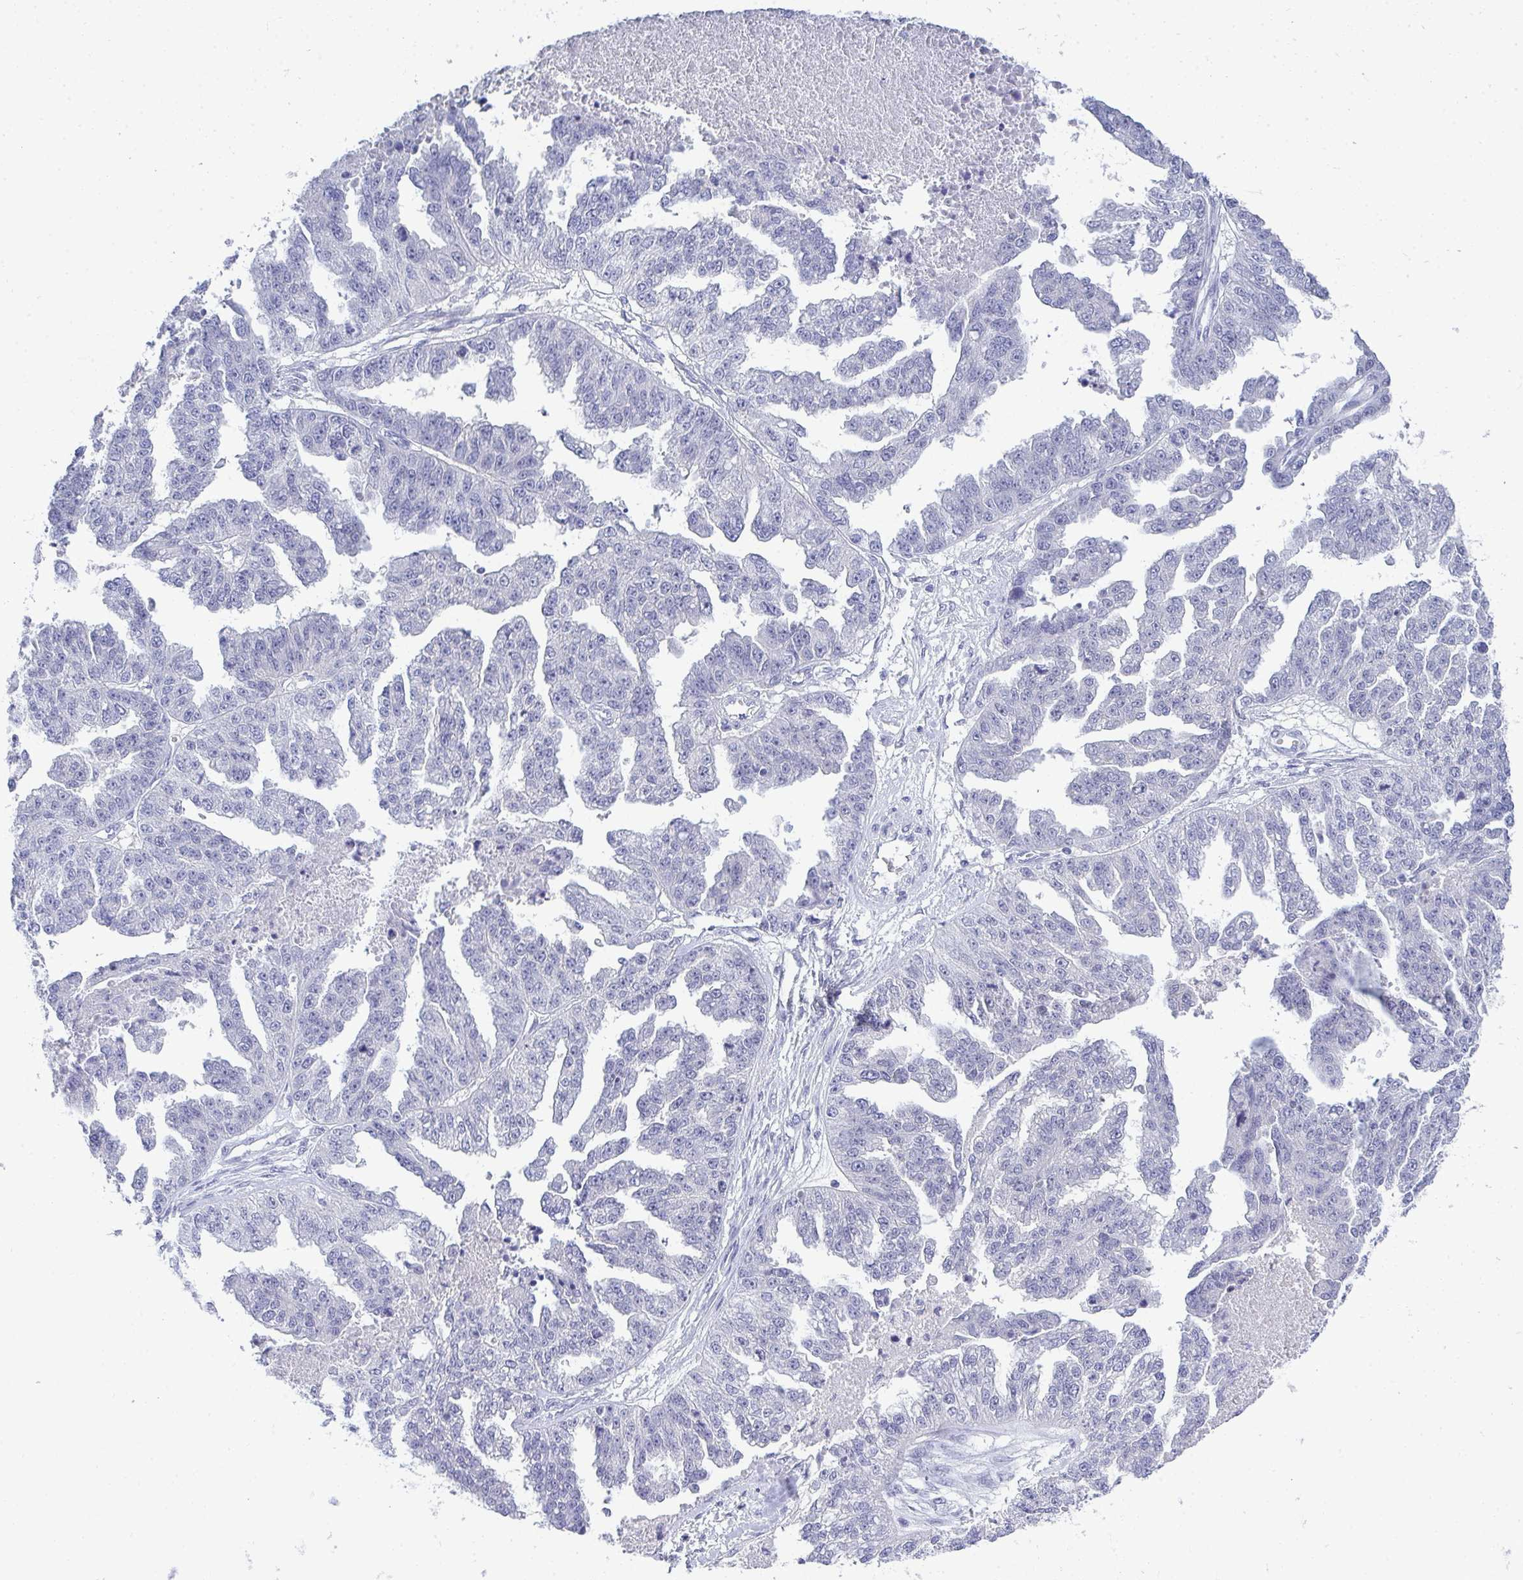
{"staining": {"intensity": "negative", "quantity": "none", "location": "none"}, "tissue": "ovarian cancer", "cell_type": "Tumor cells", "image_type": "cancer", "snomed": [{"axis": "morphology", "description": "Cystadenocarcinoma, serous, NOS"}, {"axis": "topography", "description": "Ovary"}], "caption": "Human ovarian cancer stained for a protein using IHC exhibits no positivity in tumor cells.", "gene": "TMEM82", "patient": {"sex": "female", "age": 58}}